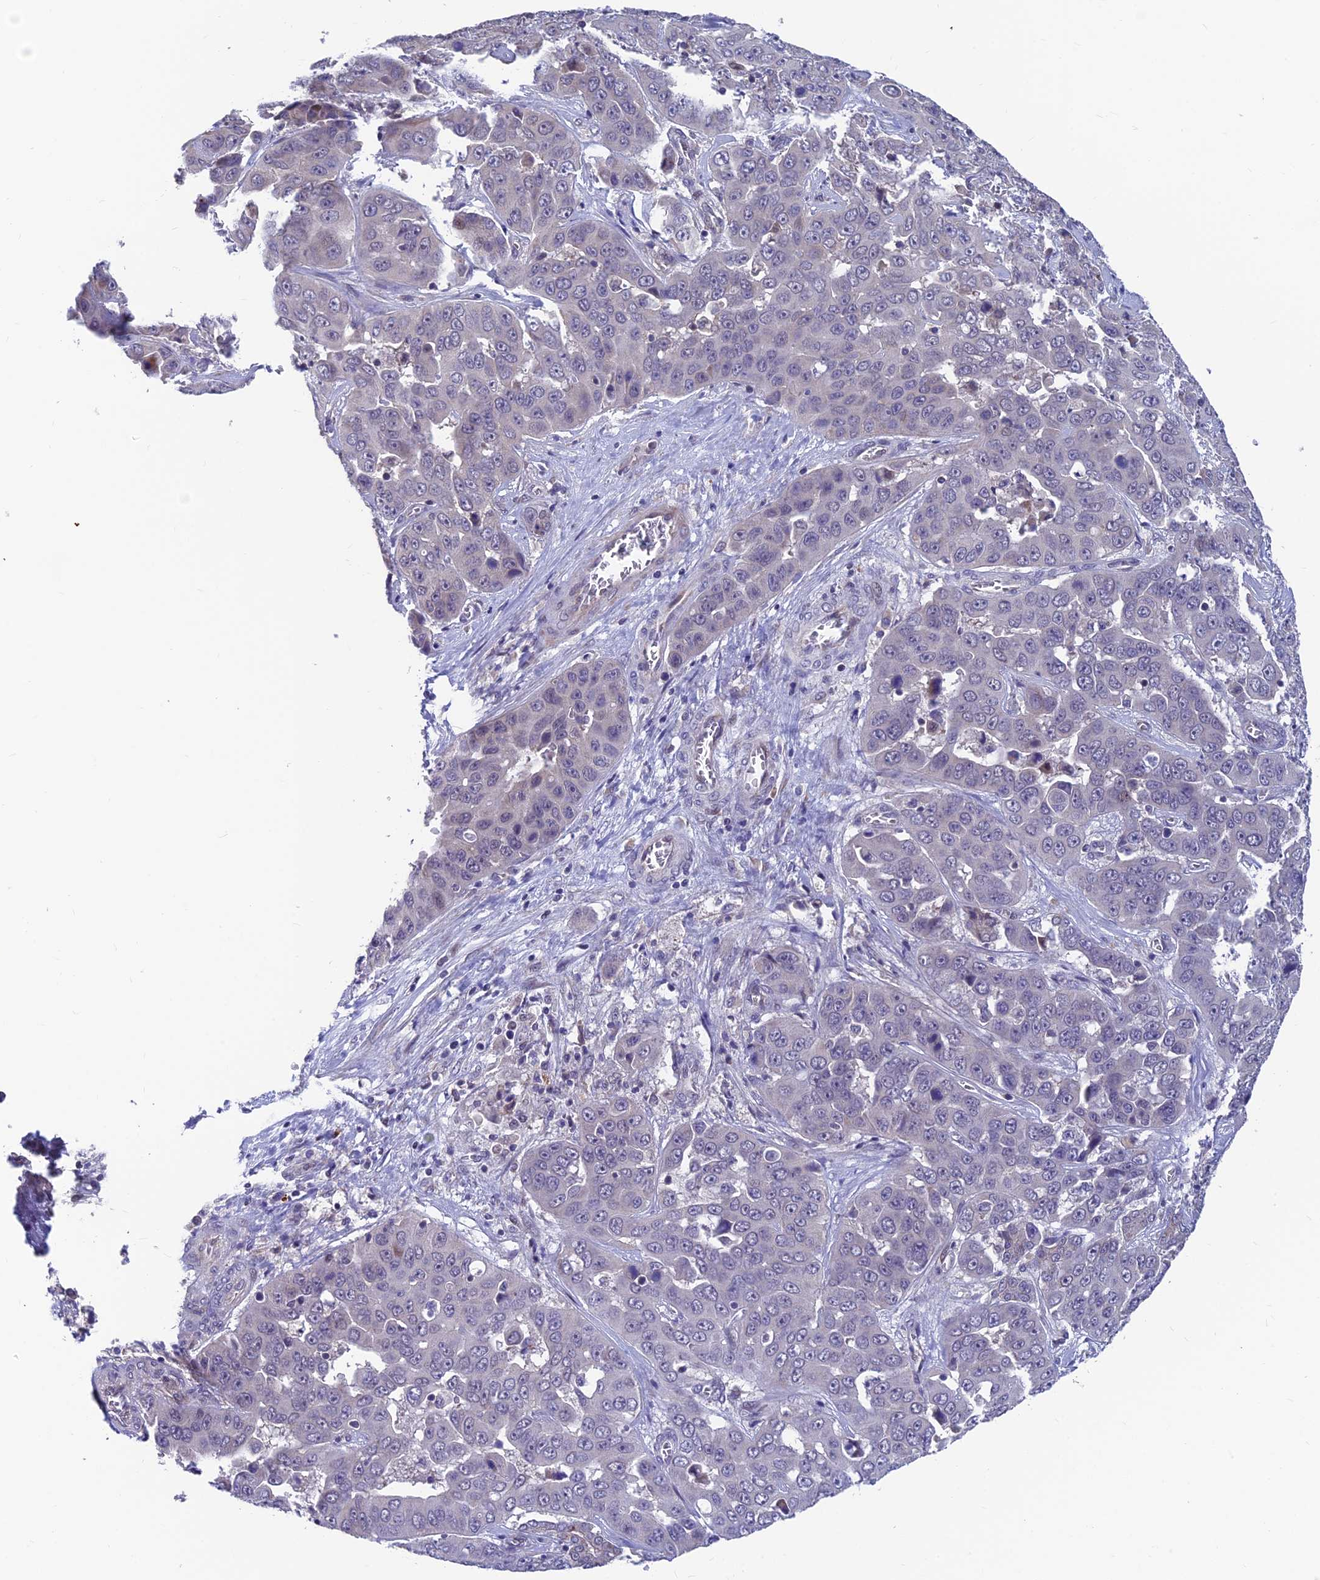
{"staining": {"intensity": "negative", "quantity": "none", "location": "none"}, "tissue": "liver cancer", "cell_type": "Tumor cells", "image_type": "cancer", "snomed": [{"axis": "morphology", "description": "Cholangiocarcinoma"}, {"axis": "topography", "description": "Liver"}], "caption": "Immunohistochemistry (IHC) micrograph of human liver cancer (cholangiocarcinoma) stained for a protein (brown), which displays no staining in tumor cells. (Brightfield microscopy of DAB (3,3'-diaminobenzidine) immunohistochemistry at high magnification).", "gene": "KIAA1191", "patient": {"sex": "female", "age": 52}}